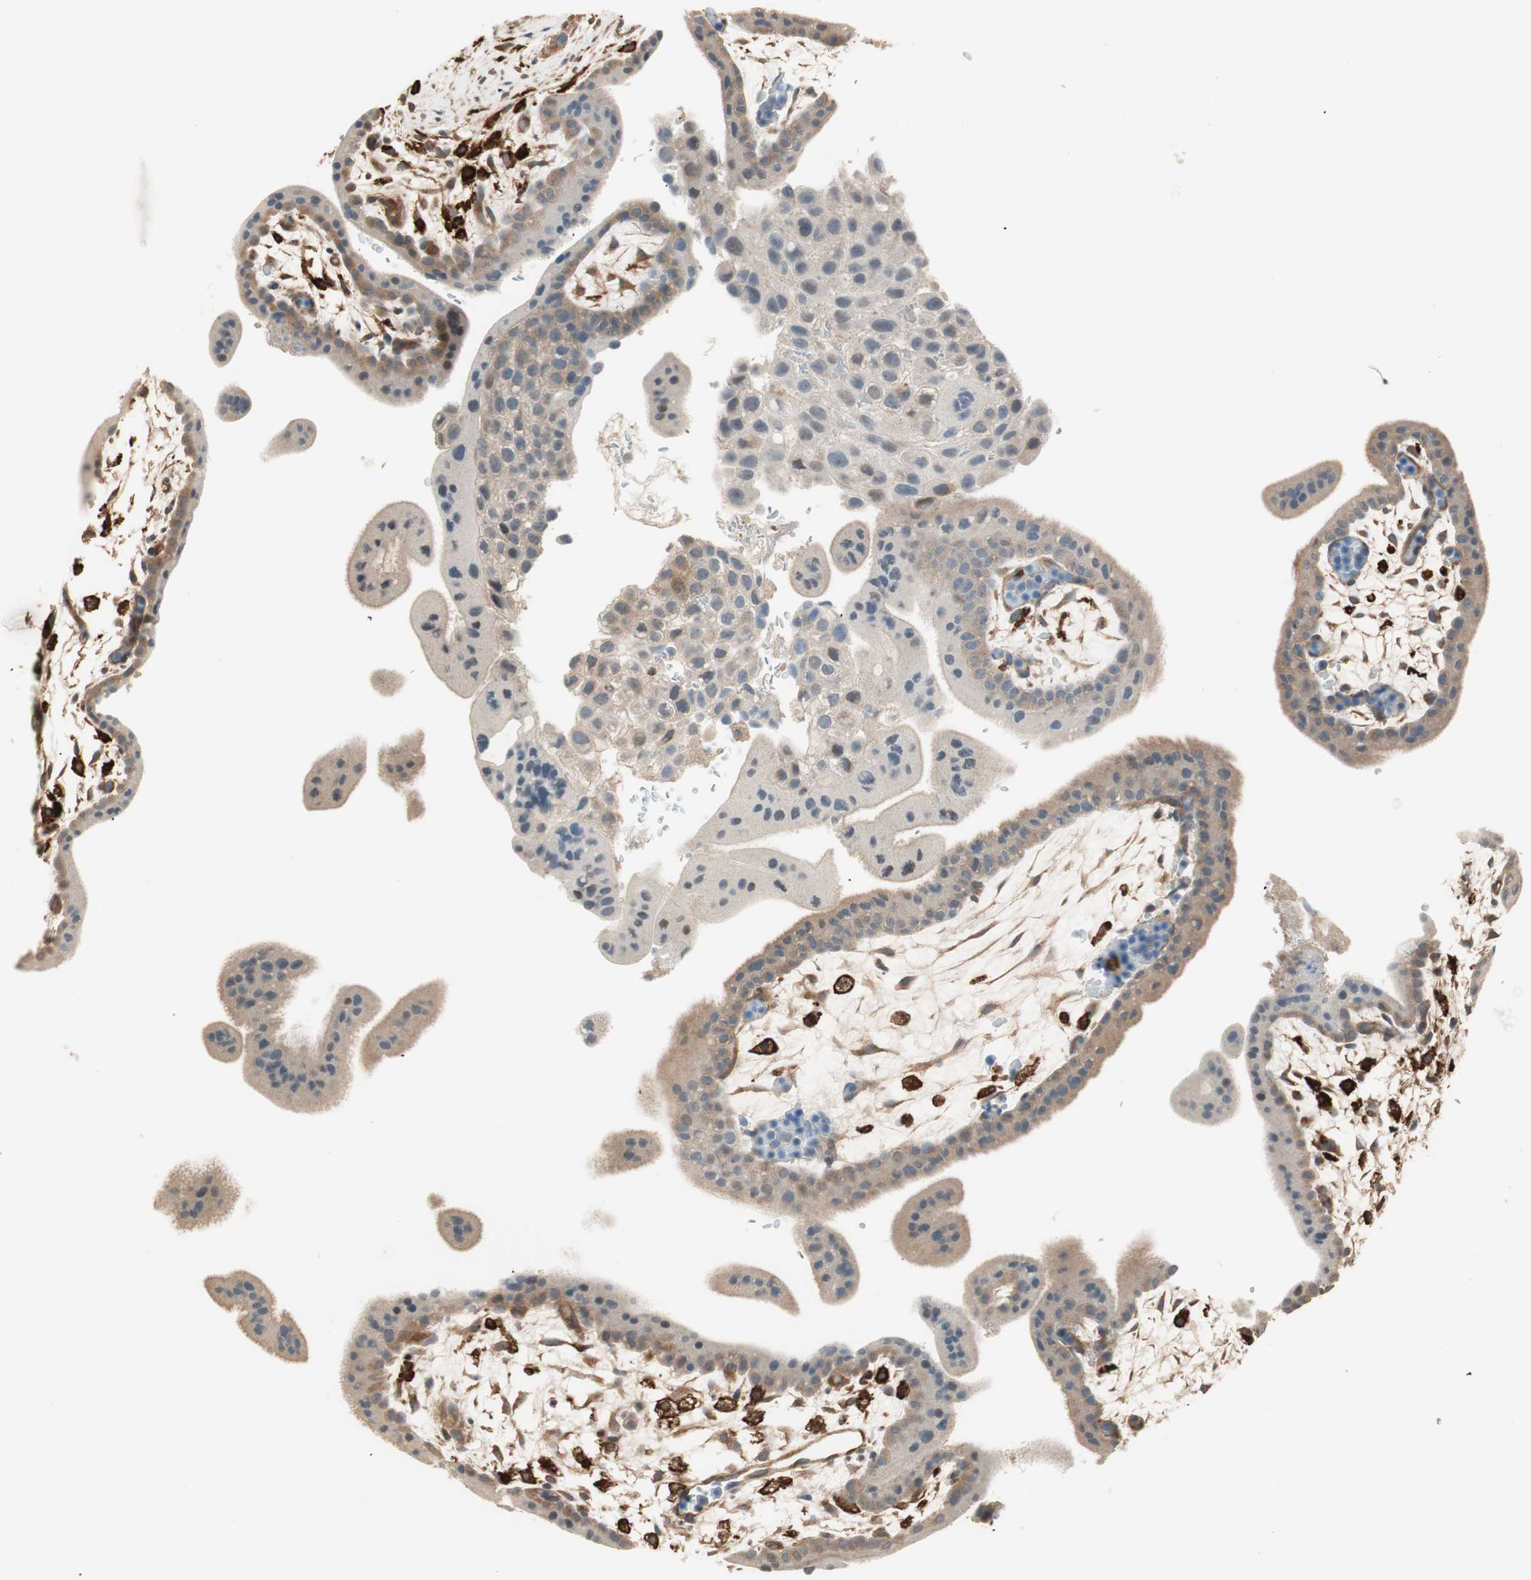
{"staining": {"intensity": "moderate", "quantity": ">75%", "location": "cytoplasmic/membranous"}, "tissue": "placenta", "cell_type": "Trophoblastic cells", "image_type": "normal", "snomed": [{"axis": "morphology", "description": "Normal tissue, NOS"}, {"axis": "topography", "description": "Placenta"}], "caption": "A high-resolution image shows immunohistochemistry (IHC) staining of normal placenta, which exhibits moderate cytoplasmic/membranous staining in approximately >75% of trophoblastic cells.", "gene": "BIN1", "patient": {"sex": "female", "age": 35}}